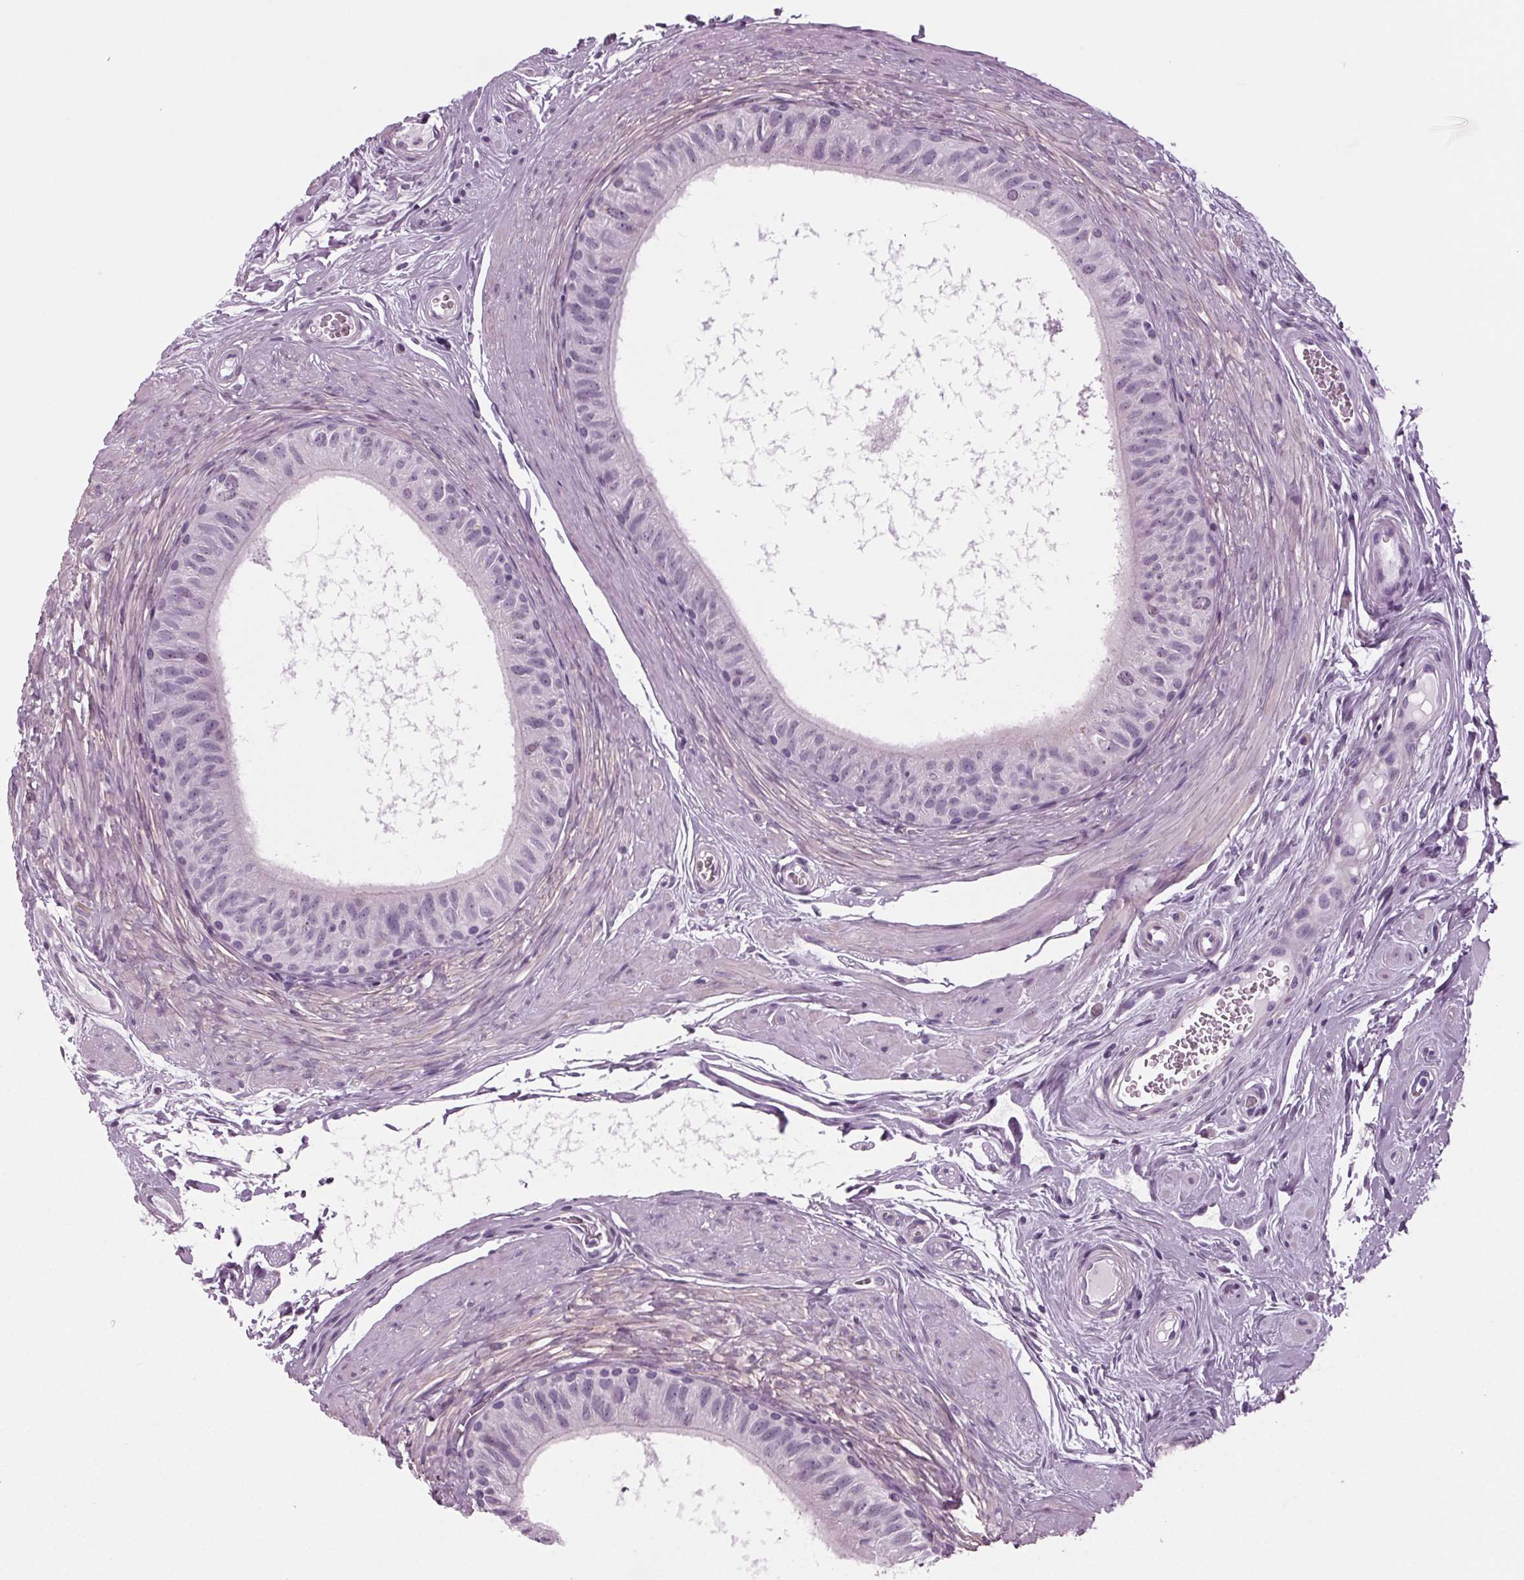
{"staining": {"intensity": "negative", "quantity": "none", "location": "none"}, "tissue": "epididymis", "cell_type": "Glandular cells", "image_type": "normal", "snomed": [{"axis": "morphology", "description": "Normal tissue, NOS"}, {"axis": "topography", "description": "Epididymis"}], "caption": "This is a photomicrograph of immunohistochemistry (IHC) staining of unremarkable epididymis, which shows no staining in glandular cells. The staining was performed using DAB (3,3'-diaminobenzidine) to visualize the protein expression in brown, while the nuclei were stained in blue with hematoxylin (Magnification: 20x).", "gene": "BHLHE22", "patient": {"sex": "male", "age": 36}}